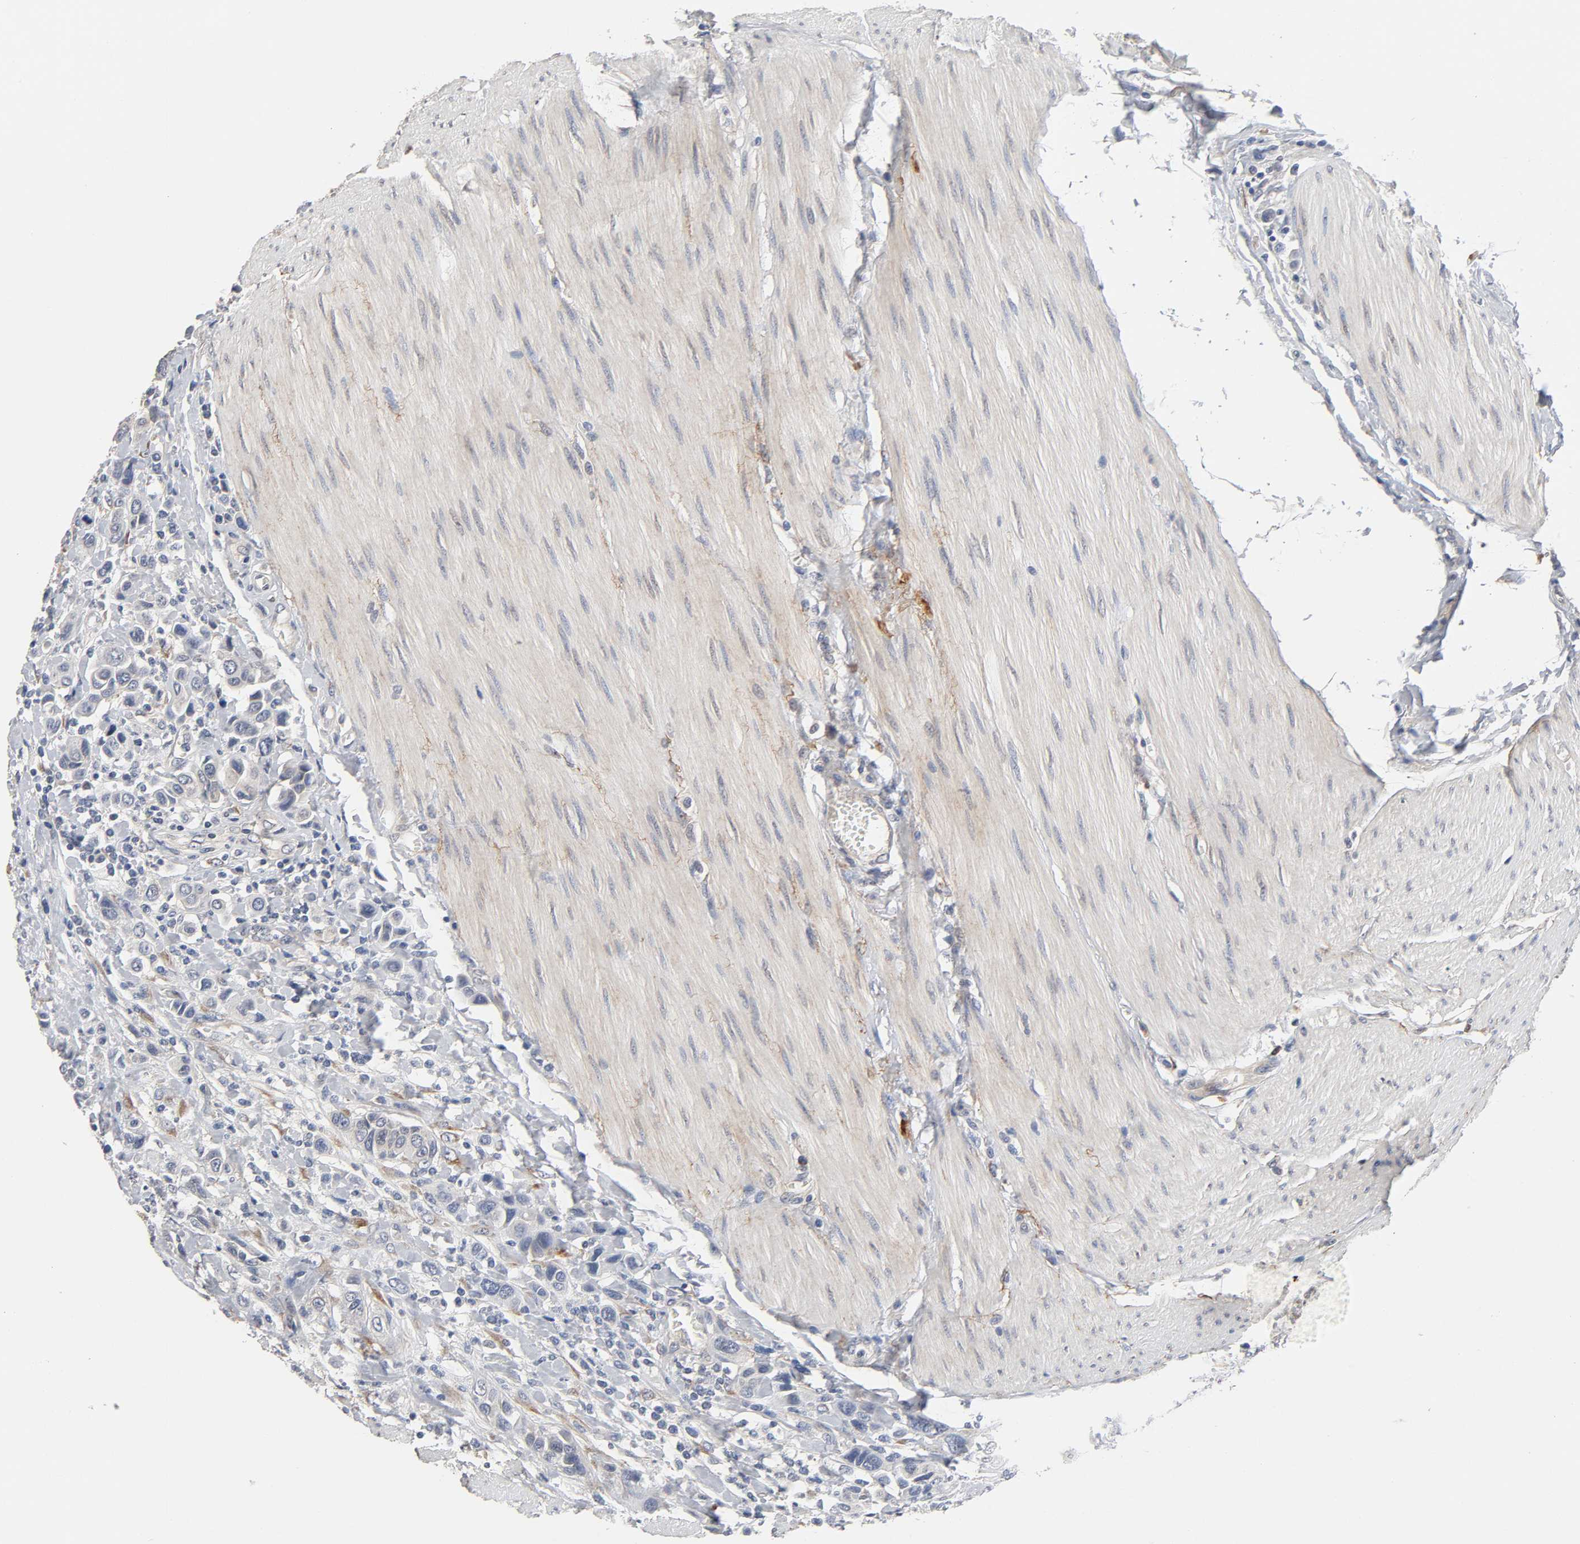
{"staining": {"intensity": "negative", "quantity": "none", "location": "none"}, "tissue": "urothelial cancer", "cell_type": "Tumor cells", "image_type": "cancer", "snomed": [{"axis": "morphology", "description": "Urothelial carcinoma, High grade"}, {"axis": "topography", "description": "Urinary bladder"}], "caption": "Immunohistochemistry (IHC) of human high-grade urothelial carcinoma displays no positivity in tumor cells.", "gene": "HDLBP", "patient": {"sex": "male", "age": 50}}